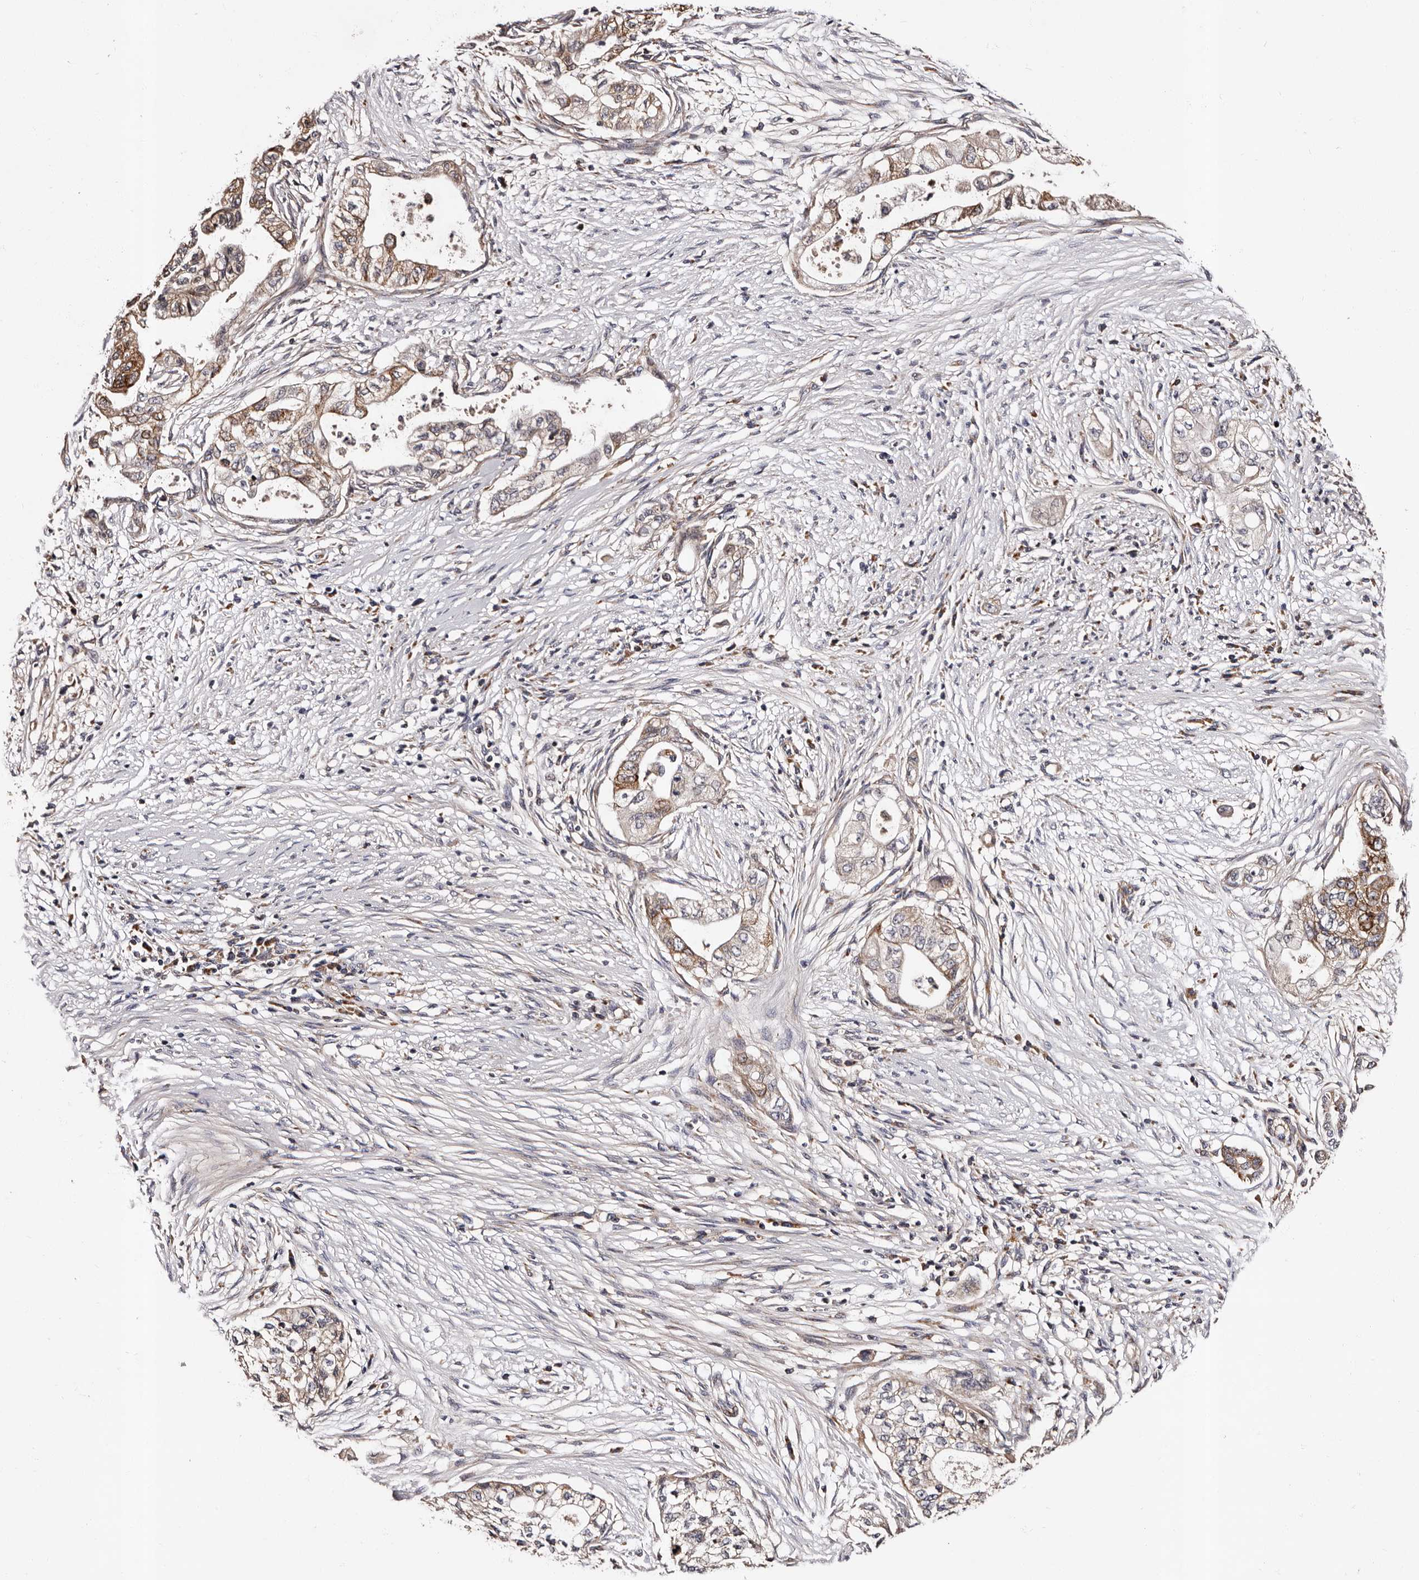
{"staining": {"intensity": "weak", "quantity": ">75%", "location": "cytoplasmic/membranous"}, "tissue": "pancreatic cancer", "cell_type": "Tumor cells", "image_type": "cancer", "snomed": [{"axis": "morphology", "description": "Adenocarcinoma, NOS"}, {"axis": "topography", "description": "Pancreas"}], "caption": "Protein expression analysis of human adenocarcinoma (pancreatic) reveals weak cytoplasmic/membranous staining in approximately >75% of tumor cells. Using DAB (brown) and hematoxylin (blue) stains, captured at high magnification using brightfield microscopy.", "gene": "ADCK5", "patient": {"sex": "male", "age": 72}}